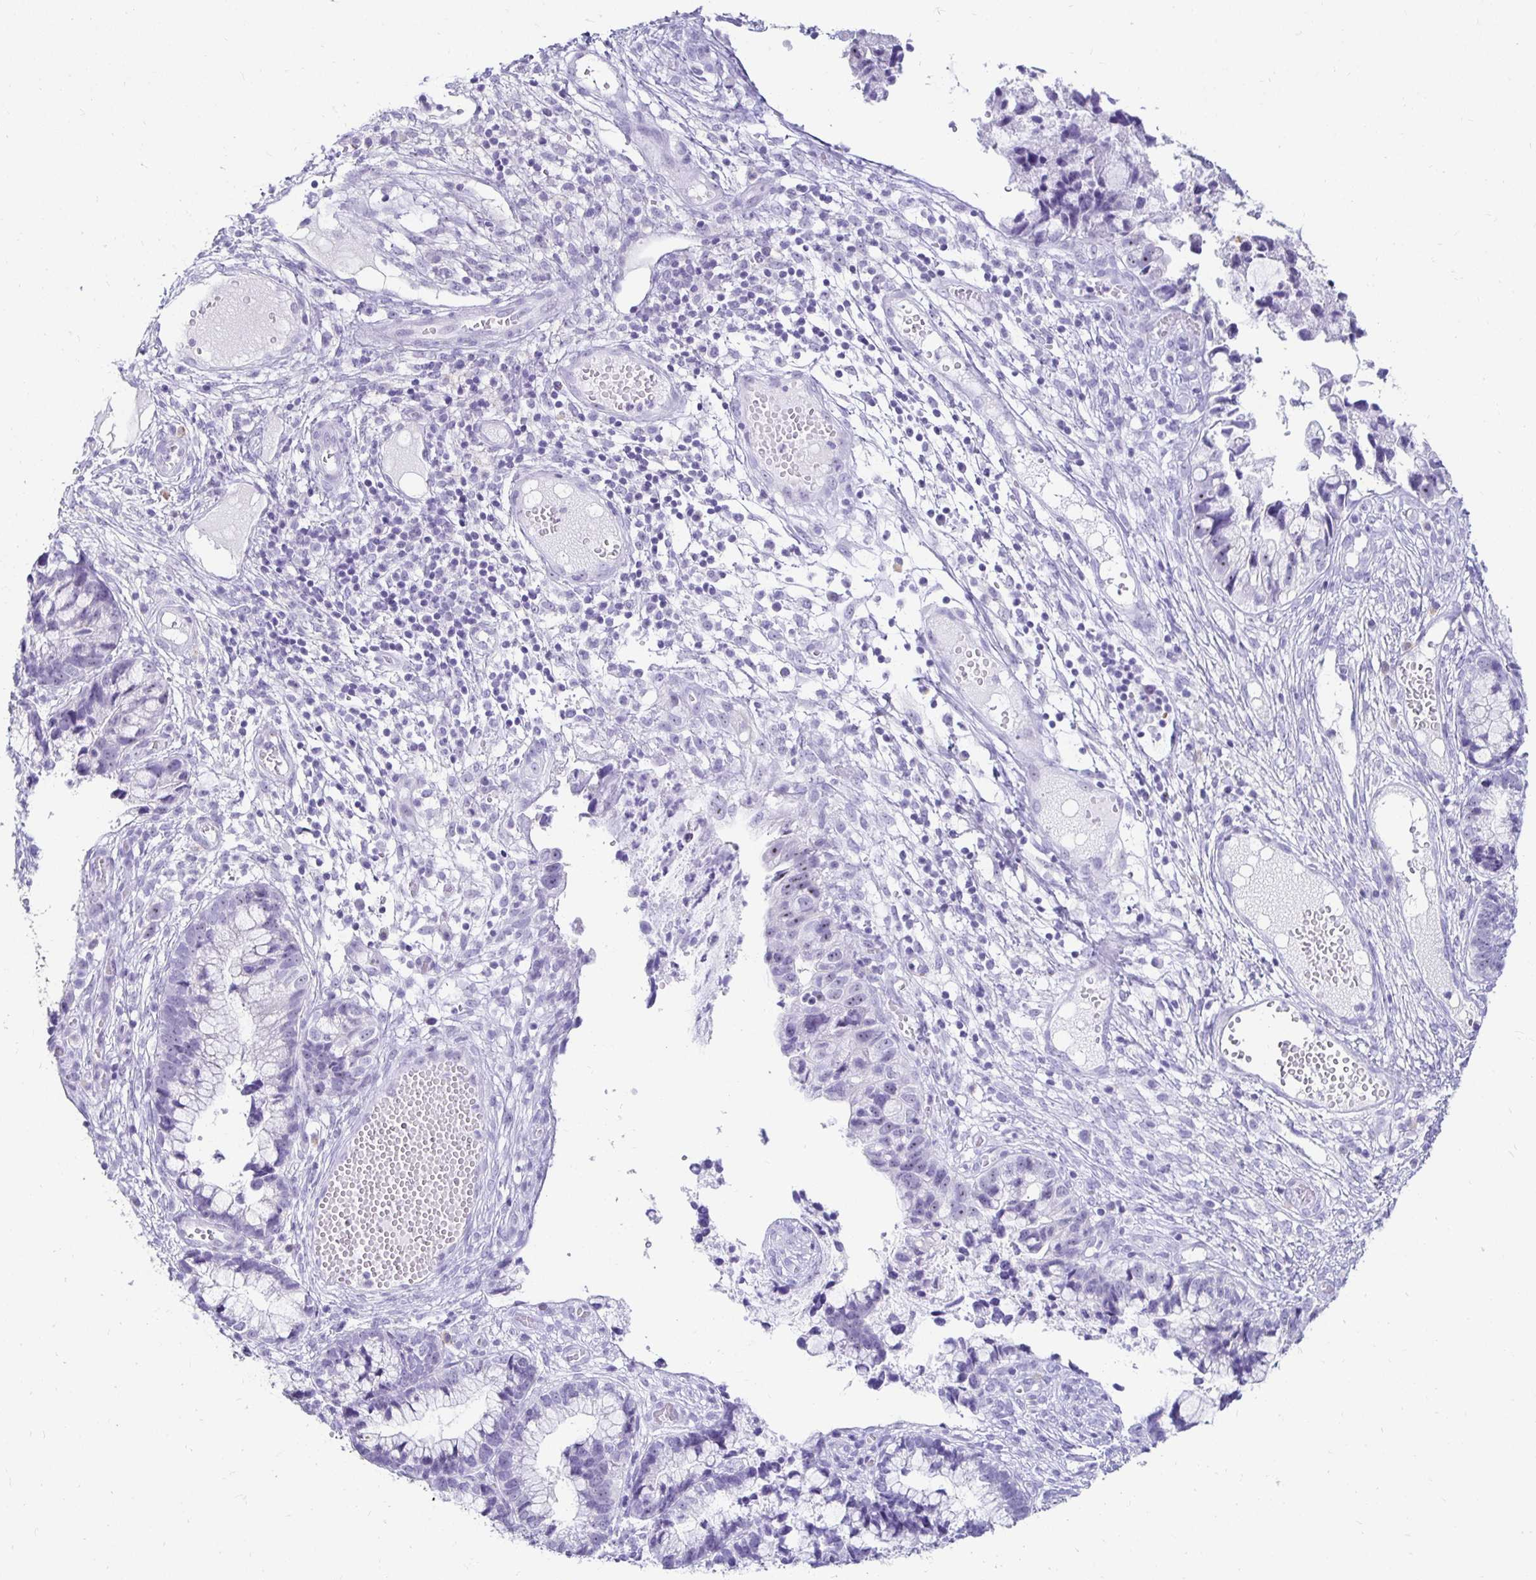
{"staining": {"intensity": "negative", "quantity": "none", "location": "none"}, "tissue": "cervical cancer", "cell_type": "Tumor cells", "image_type": "cancer", "snomed": [{"axis": "morphology", "description": "Adenocarcinoma, NOS"}, {"axis": "topography", "description": "Cervix"}], "caption": "Immunohistochemistry (IHC) image of neoplastic tissue: human cervical cancer (adenocarcinoma) stained with DAB exhibits no significant protein staining in tumor cells.", "gene": "CST6", "patient": {"sex": "female", "age": 44}}